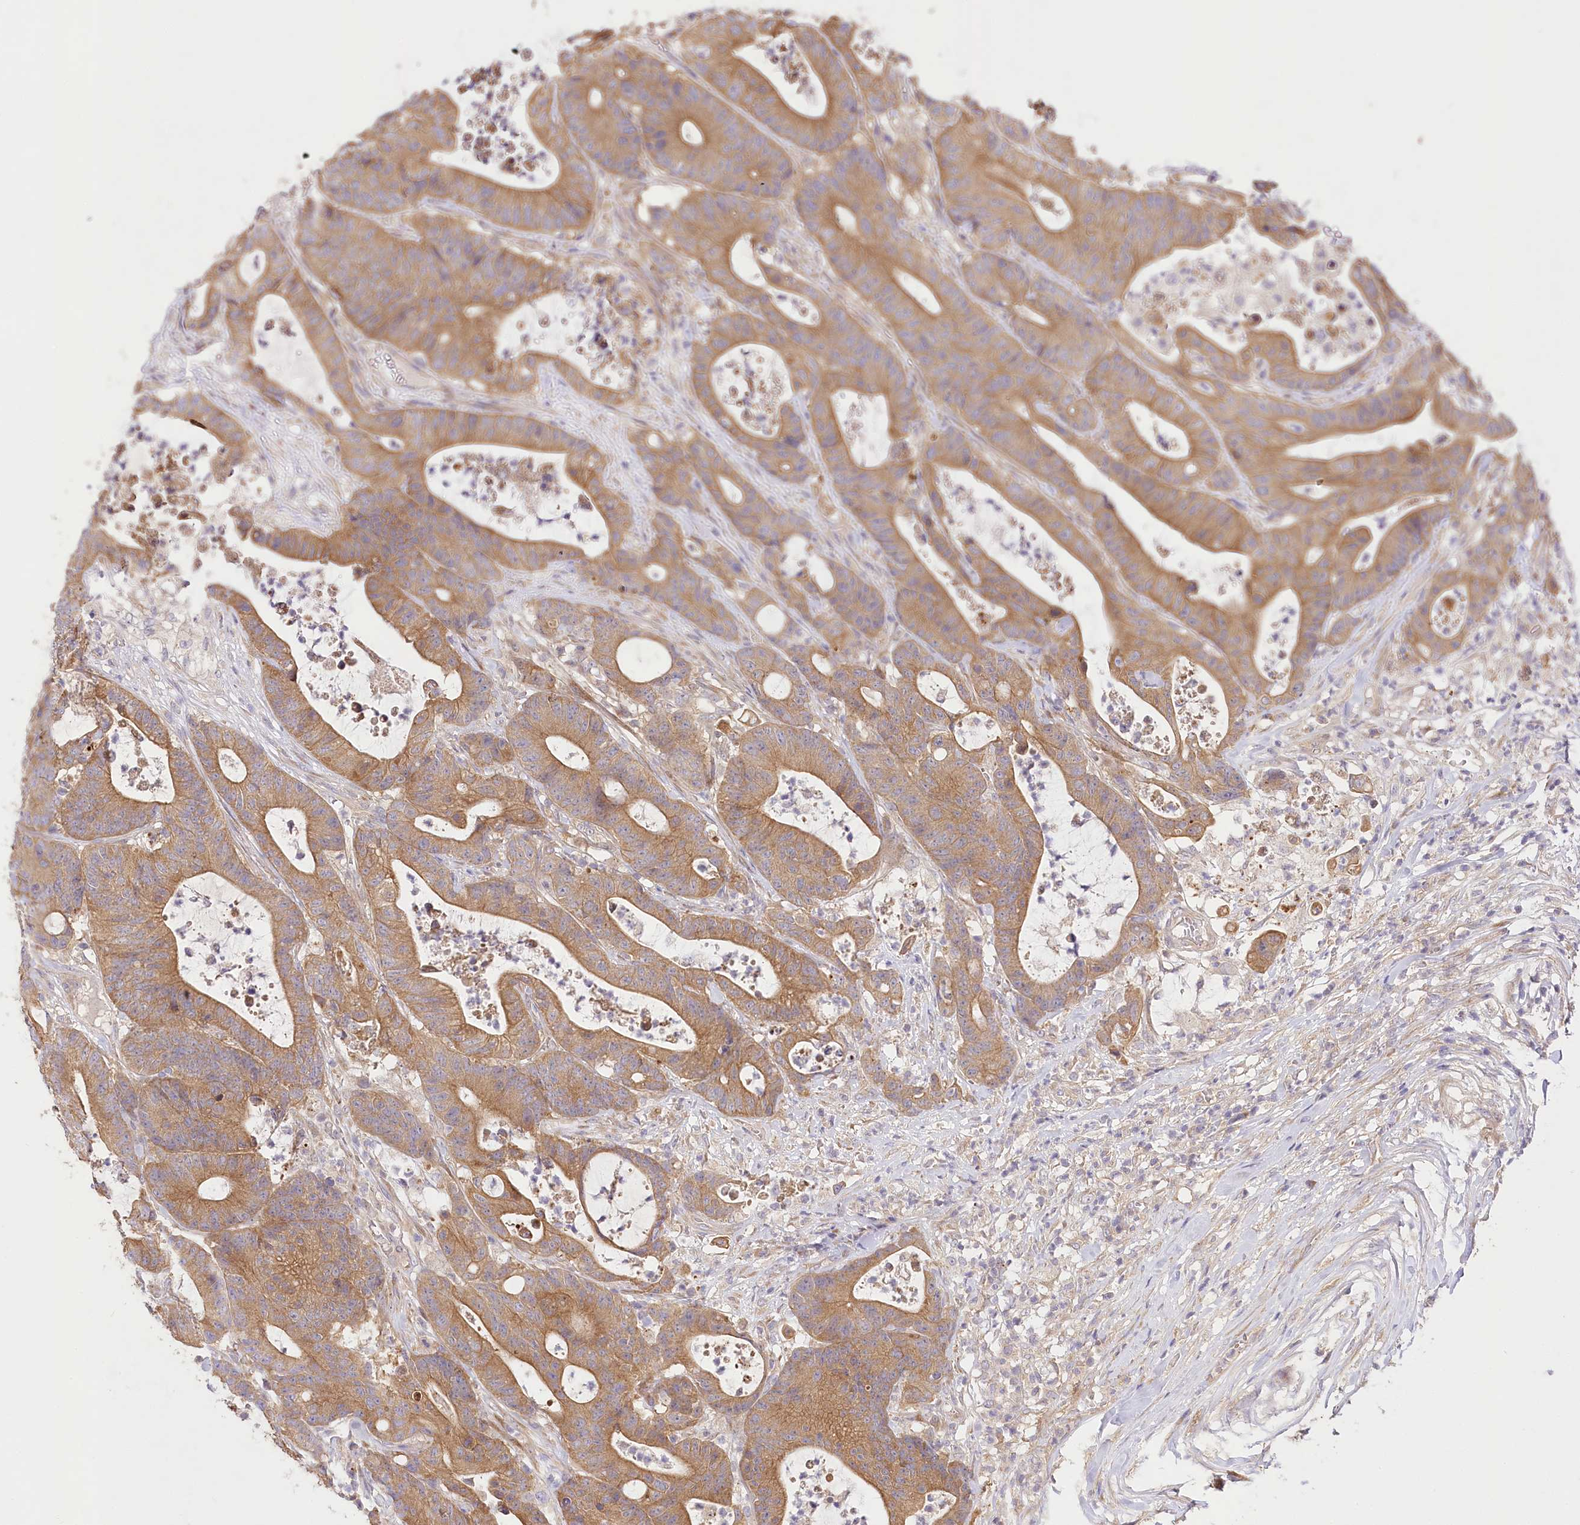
{"staining": {"intensity": "moderate", "quantity": ">75%", "location": "cytoplasmic/membranous"}, "tissue": "colorectal cancer", "cell_type": "Tumor cells", "image_type": "cancer", "snomed": [{"axis": "morphology", "description": "Adenocarcinoma, NOS"}, {"axis": "topography", "description": "Colon"}], "caption": "Colorectal cancer (adenocarcinoma) tissue displays moderate cytoplasmic/membranous positivity in approximately >75% of tumor cells, visualized by immunohistochemistry.", "gene": "PYROXD1", "patient": {"sex": "female", "age": 84}}